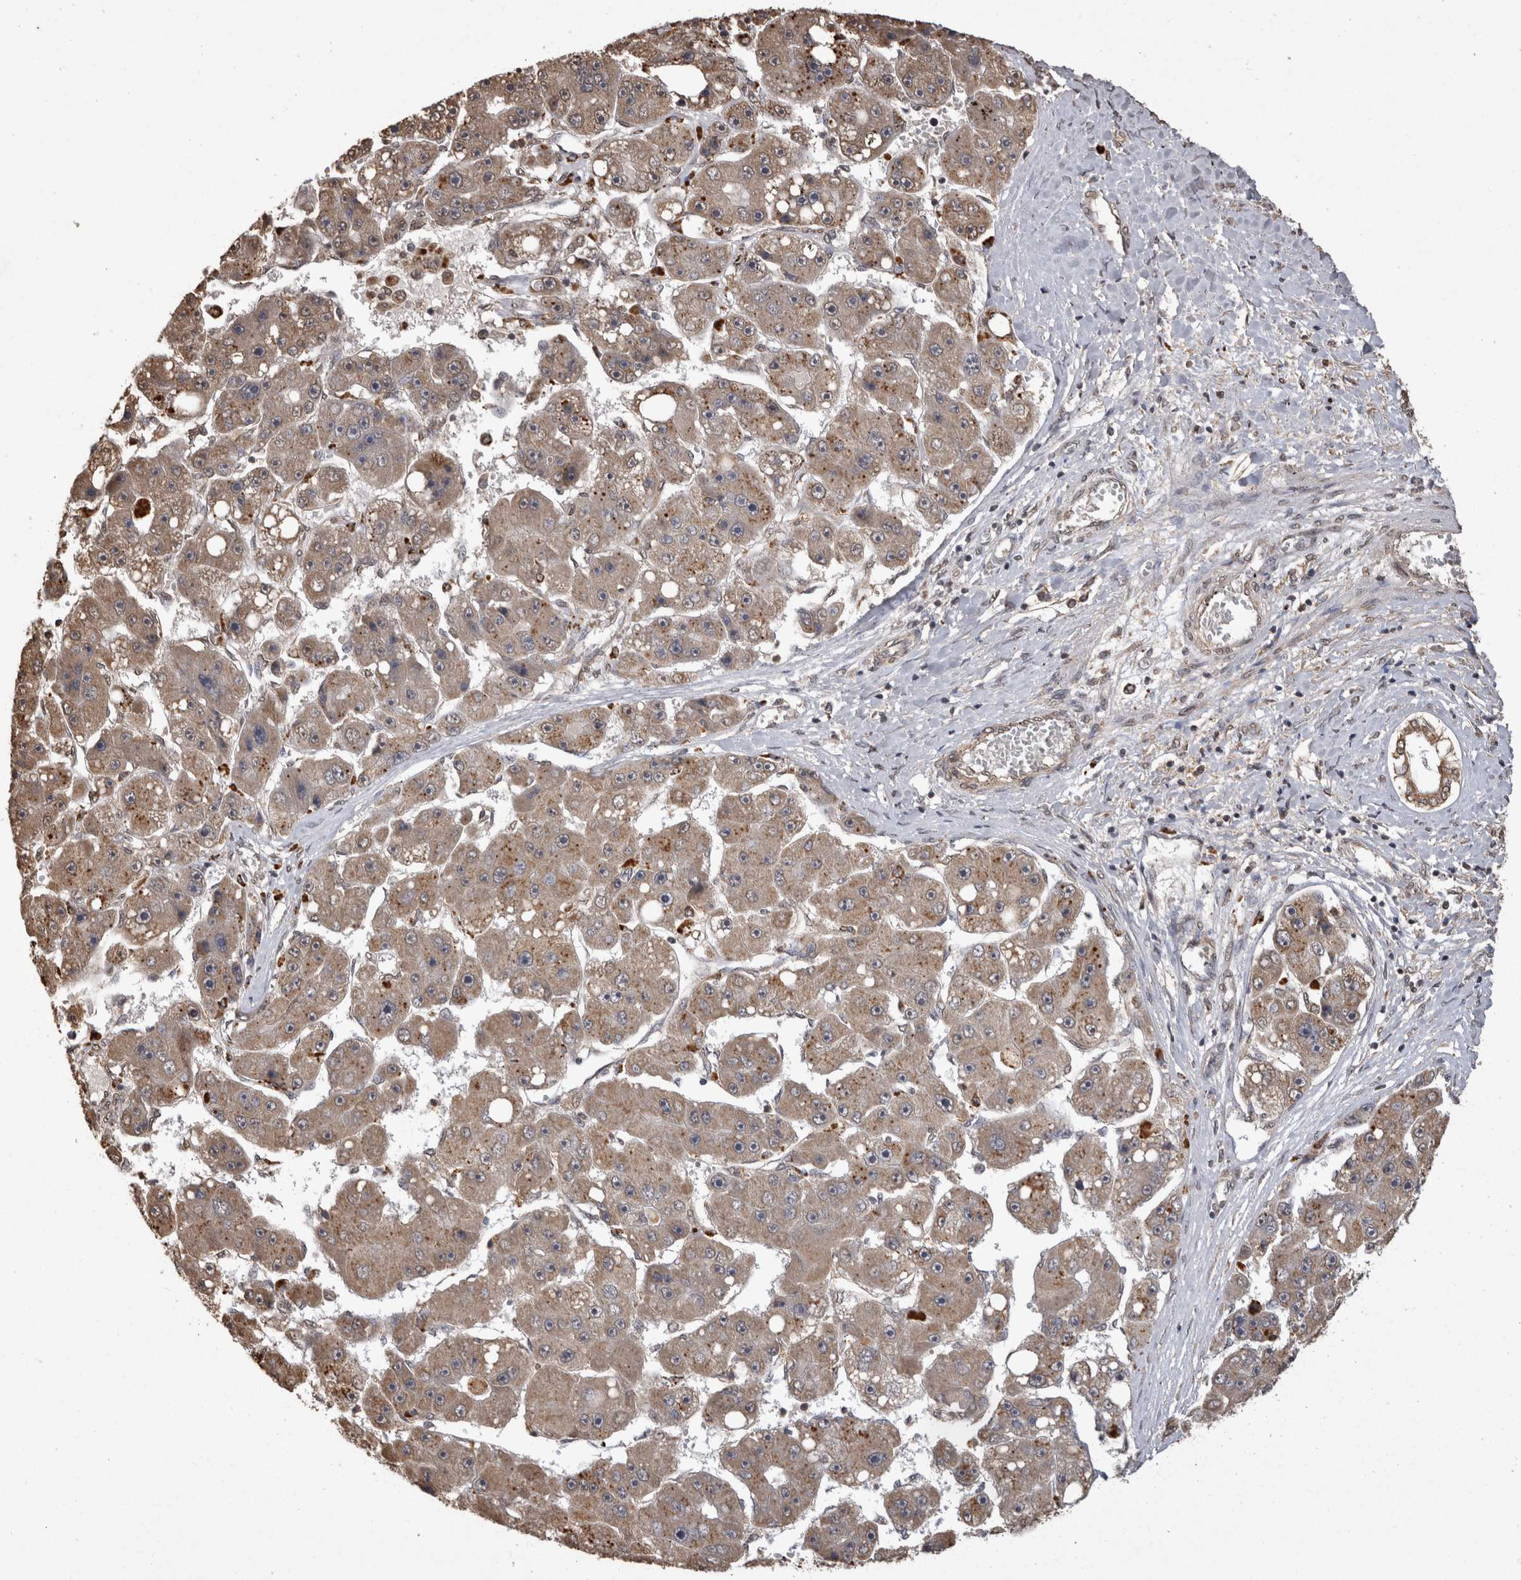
{"staining": {"intensity": "moderate", "quantity": "25%-75%", "location": "cytoplasmic/membranous"}, "tissue": "liver cancer", "cell_type": "Tumor cells", "image_type": "cancer", "snomed": [{"axis": "morphology", "description": "Carcinoma, Hepatocellular, NOS"}, {"axis": "topography", "description": "Liver"}], "caption": "Immunohistochemical staining of hepatocellular carcinoma (liver) shows moderate cytoplasmic/membranous protein expression in about 25%-75% of tumor cells.", "gene": "SOCS5", "patient": {"sex": "female", "age": 61}}